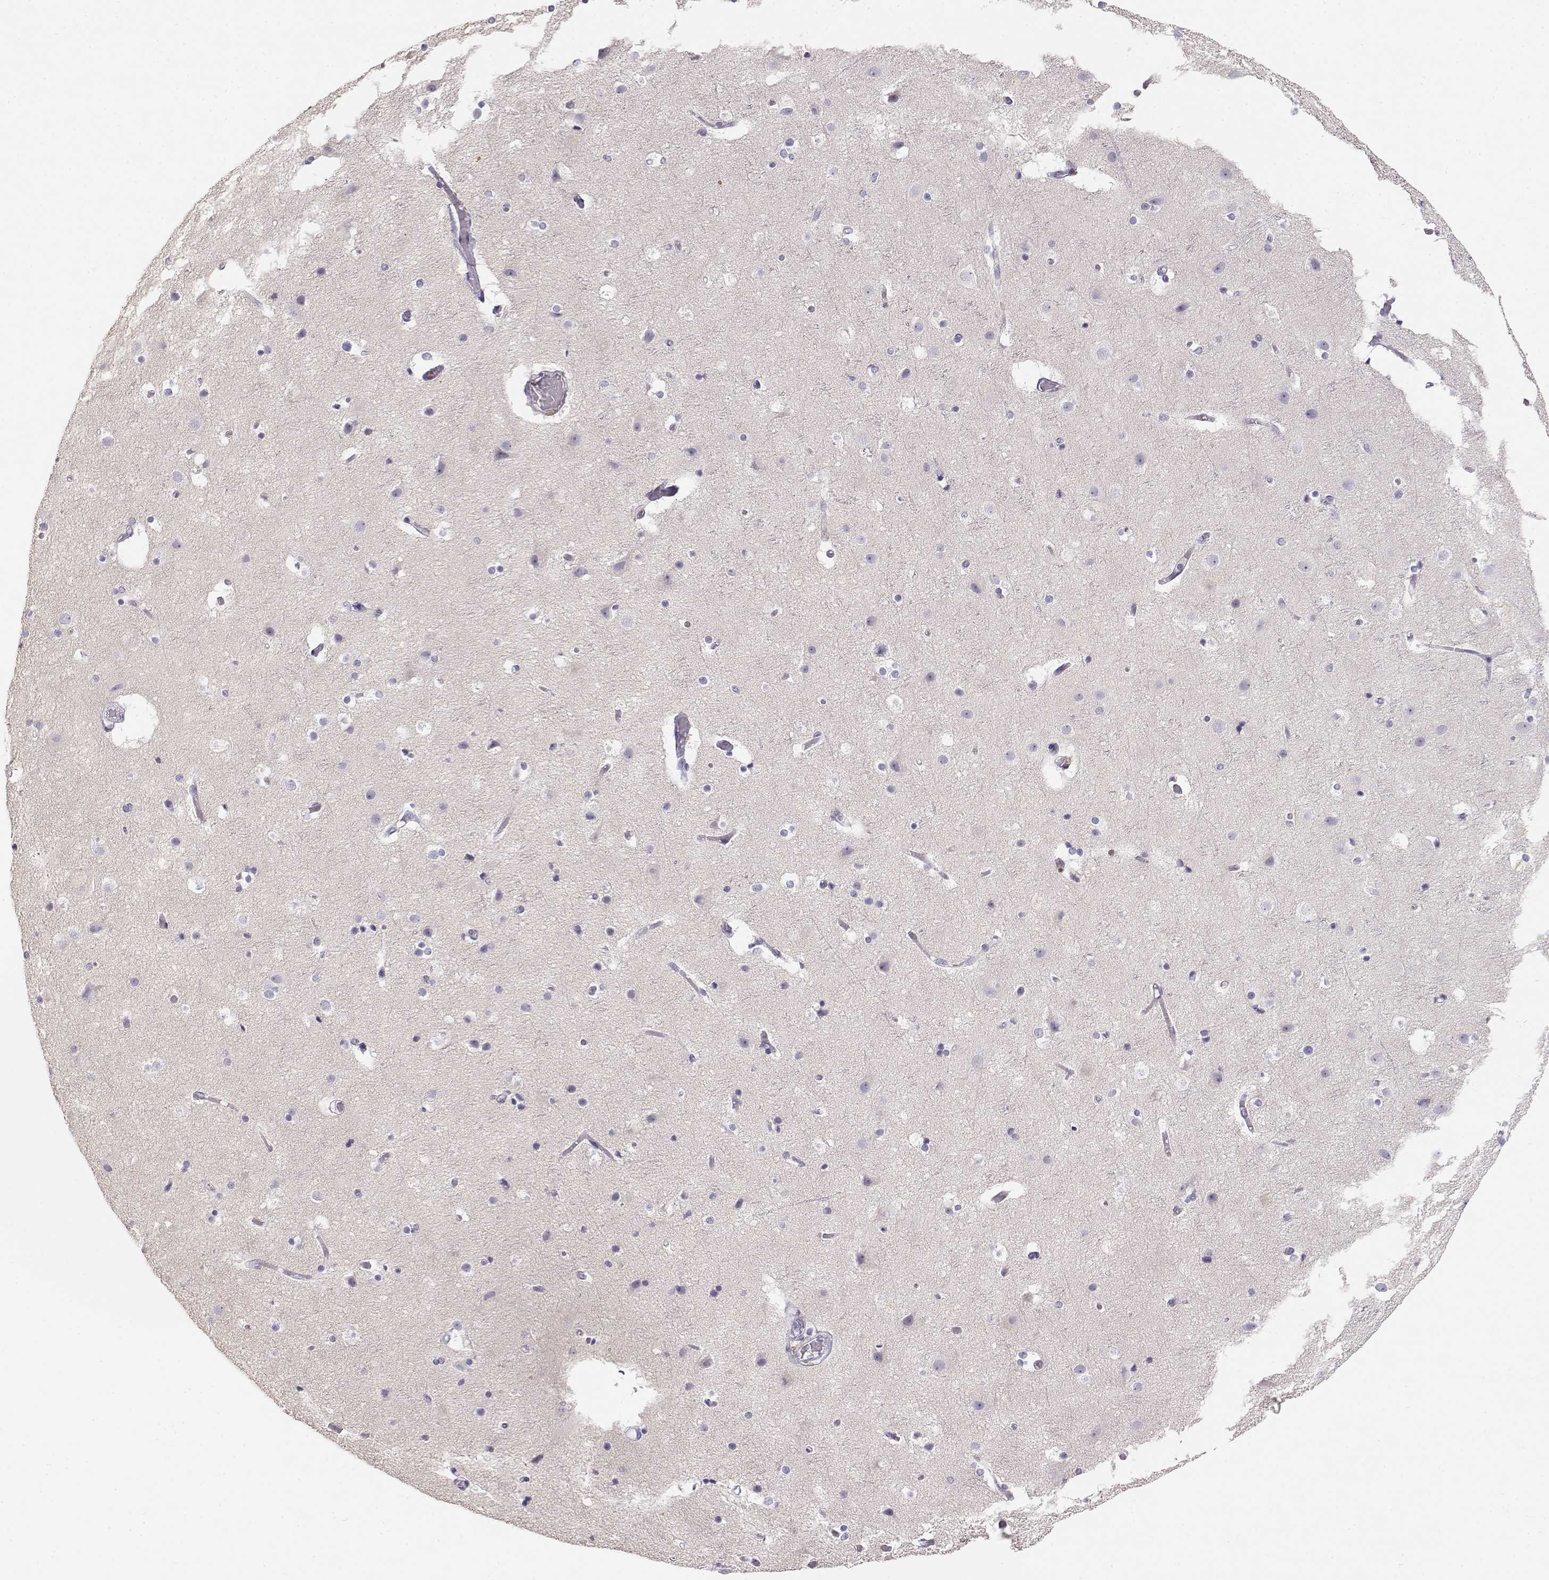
{"staining": {"intensity": "negative", "quantity": "none", "location": "none"}, "tissue": "cerebral cortex", "cell_type": "Endothelial cells", "image_type": "normal", "snomed": [{"axis": "morphology", "description": "Normal tissue, NOS"}, {"axis": "topography", "description": "Cerebral cortex"}], "caption": "Immunohistochemistry (IHC) image of normal human cerebral cortex stained for a protein (brown), which reveals no expression in endothelial cells.", "gene": "GPR174", "patient": {"sex": "female", "age": 52}}